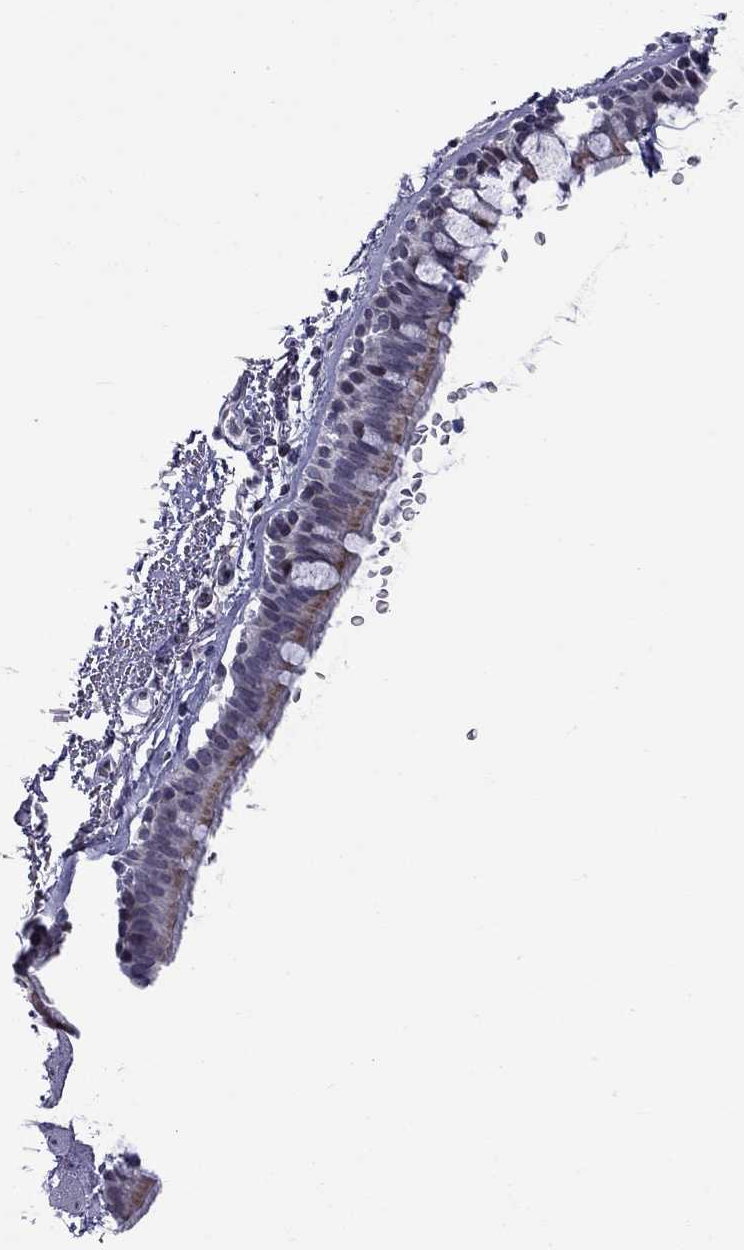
{"staining": {"intensity": "moderate", "quantity": "25%-75%", "location": "cytoplasmic/membranous"}, "tissue": "bronchus", "cell_type": "Respiratory epithelial cells", "image_type": "normal", "snomed": [{"axis": "morphology", "description": "Normal tissue, NOS"}, {"axis": "topography", "description": "Lymph node"}, {"axis": "topography", "description": "Bronchus"}], "caption": "DAB immunohistochemical staining of benign bronchus exhibits moderate cytoplasmic/membranous protein staining in approximately 25%-75% of respiratory epithelial cells.", "gene": "CLTCL1", "patient": {"sex": "female", "age": 70}}